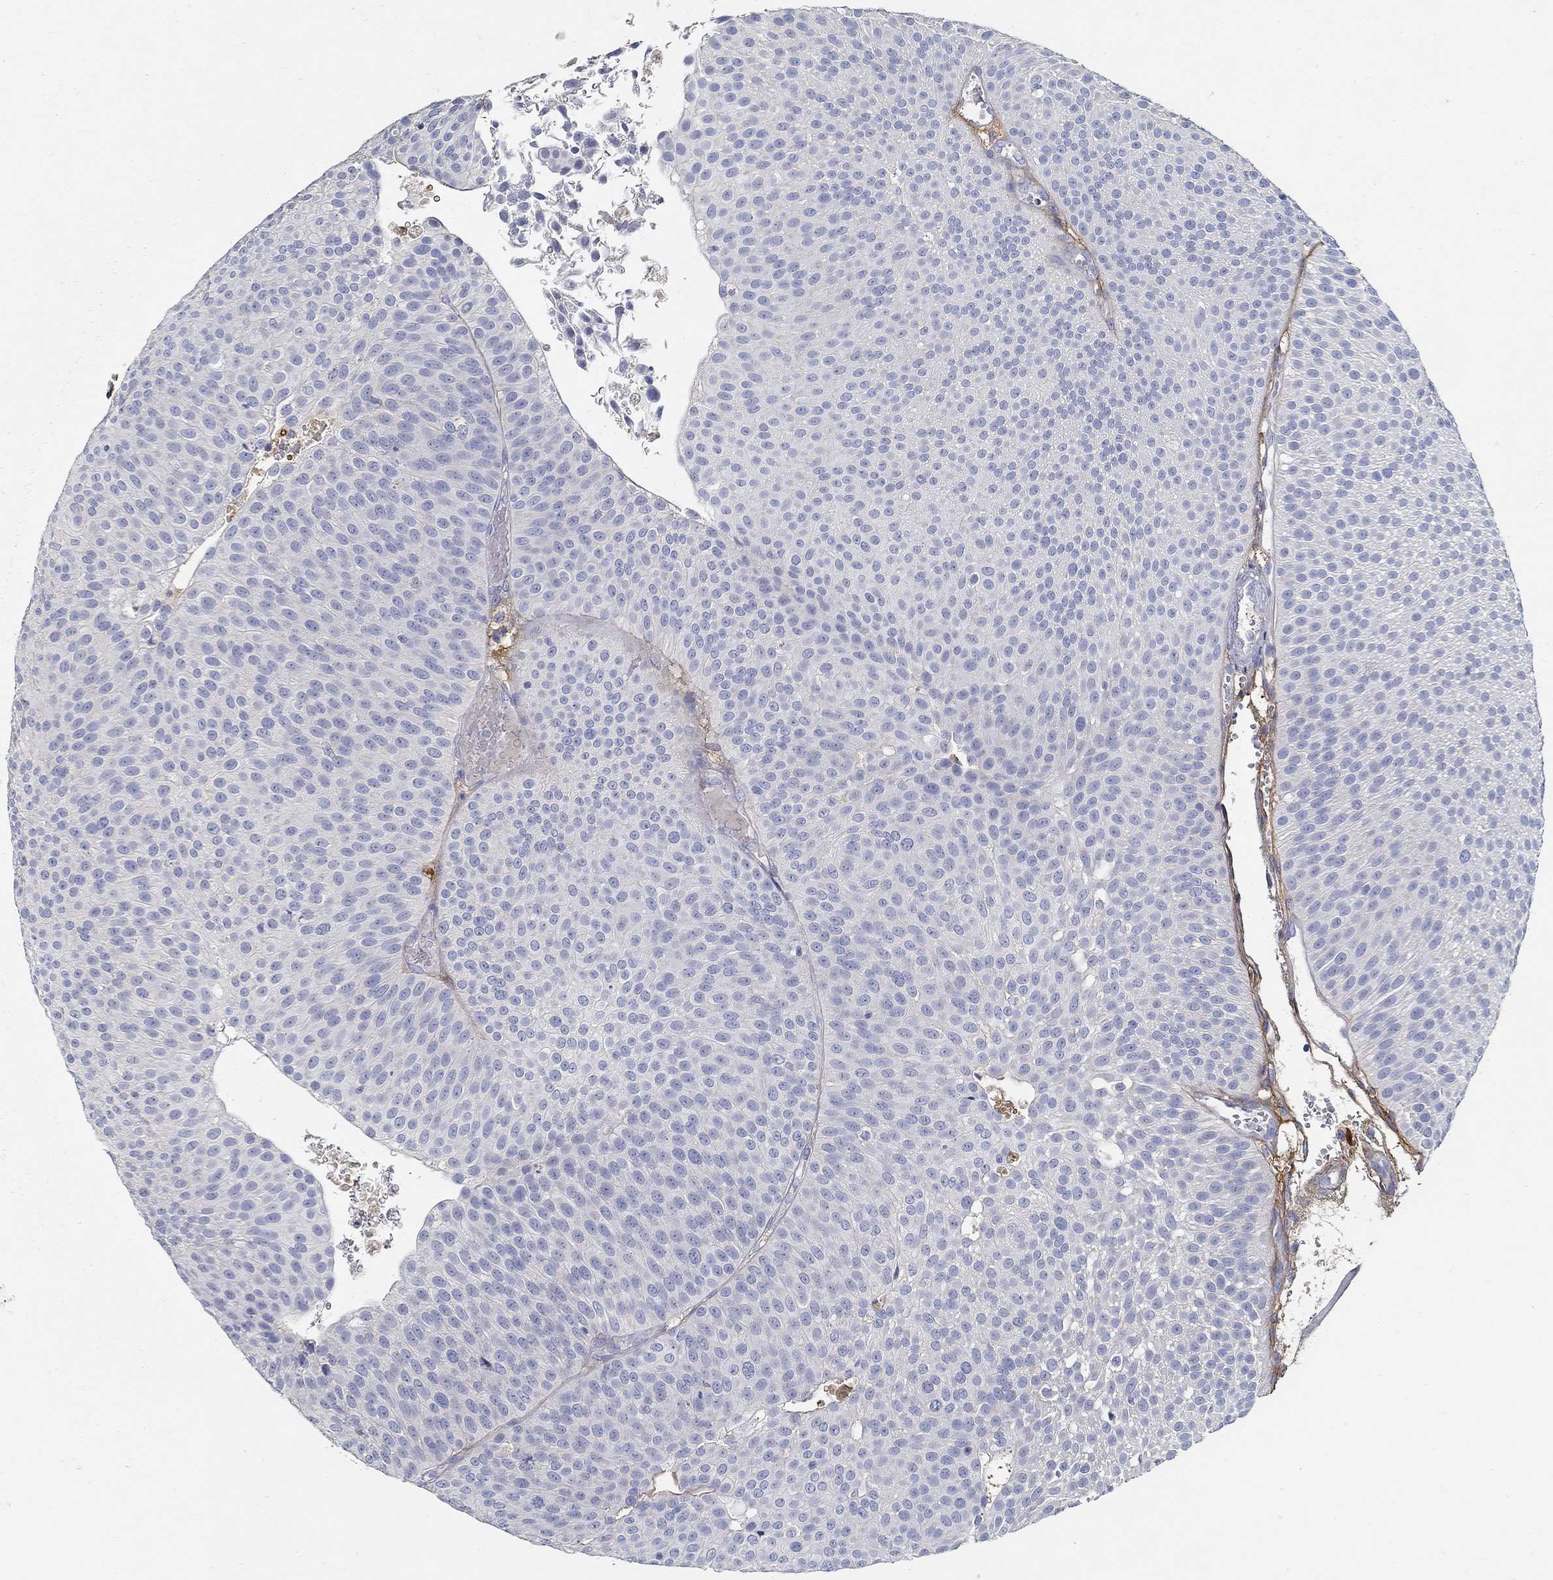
{"staining": {"intensity": "negative", "quantity": "none", "location": "none"}, "tissue": "urothelial cancer", "cell_type": "Tumor cells", "image_type": "cancer", "snomed": [{"axis": "morphology", "description": "Urothelial carcinoma, Low grade"}, {"axis": "topography", "description": "Urinary bladder"}], "caption": "Immunohistochemical staining of human low-grade urothelial carcinoma demonstrates no significant positivity in tumor cells. (DAB IHC visualized using brightfield microscopy, high magnification).", "gene": "TGFBI", "patient": {"sex": "male", "age": 65}}